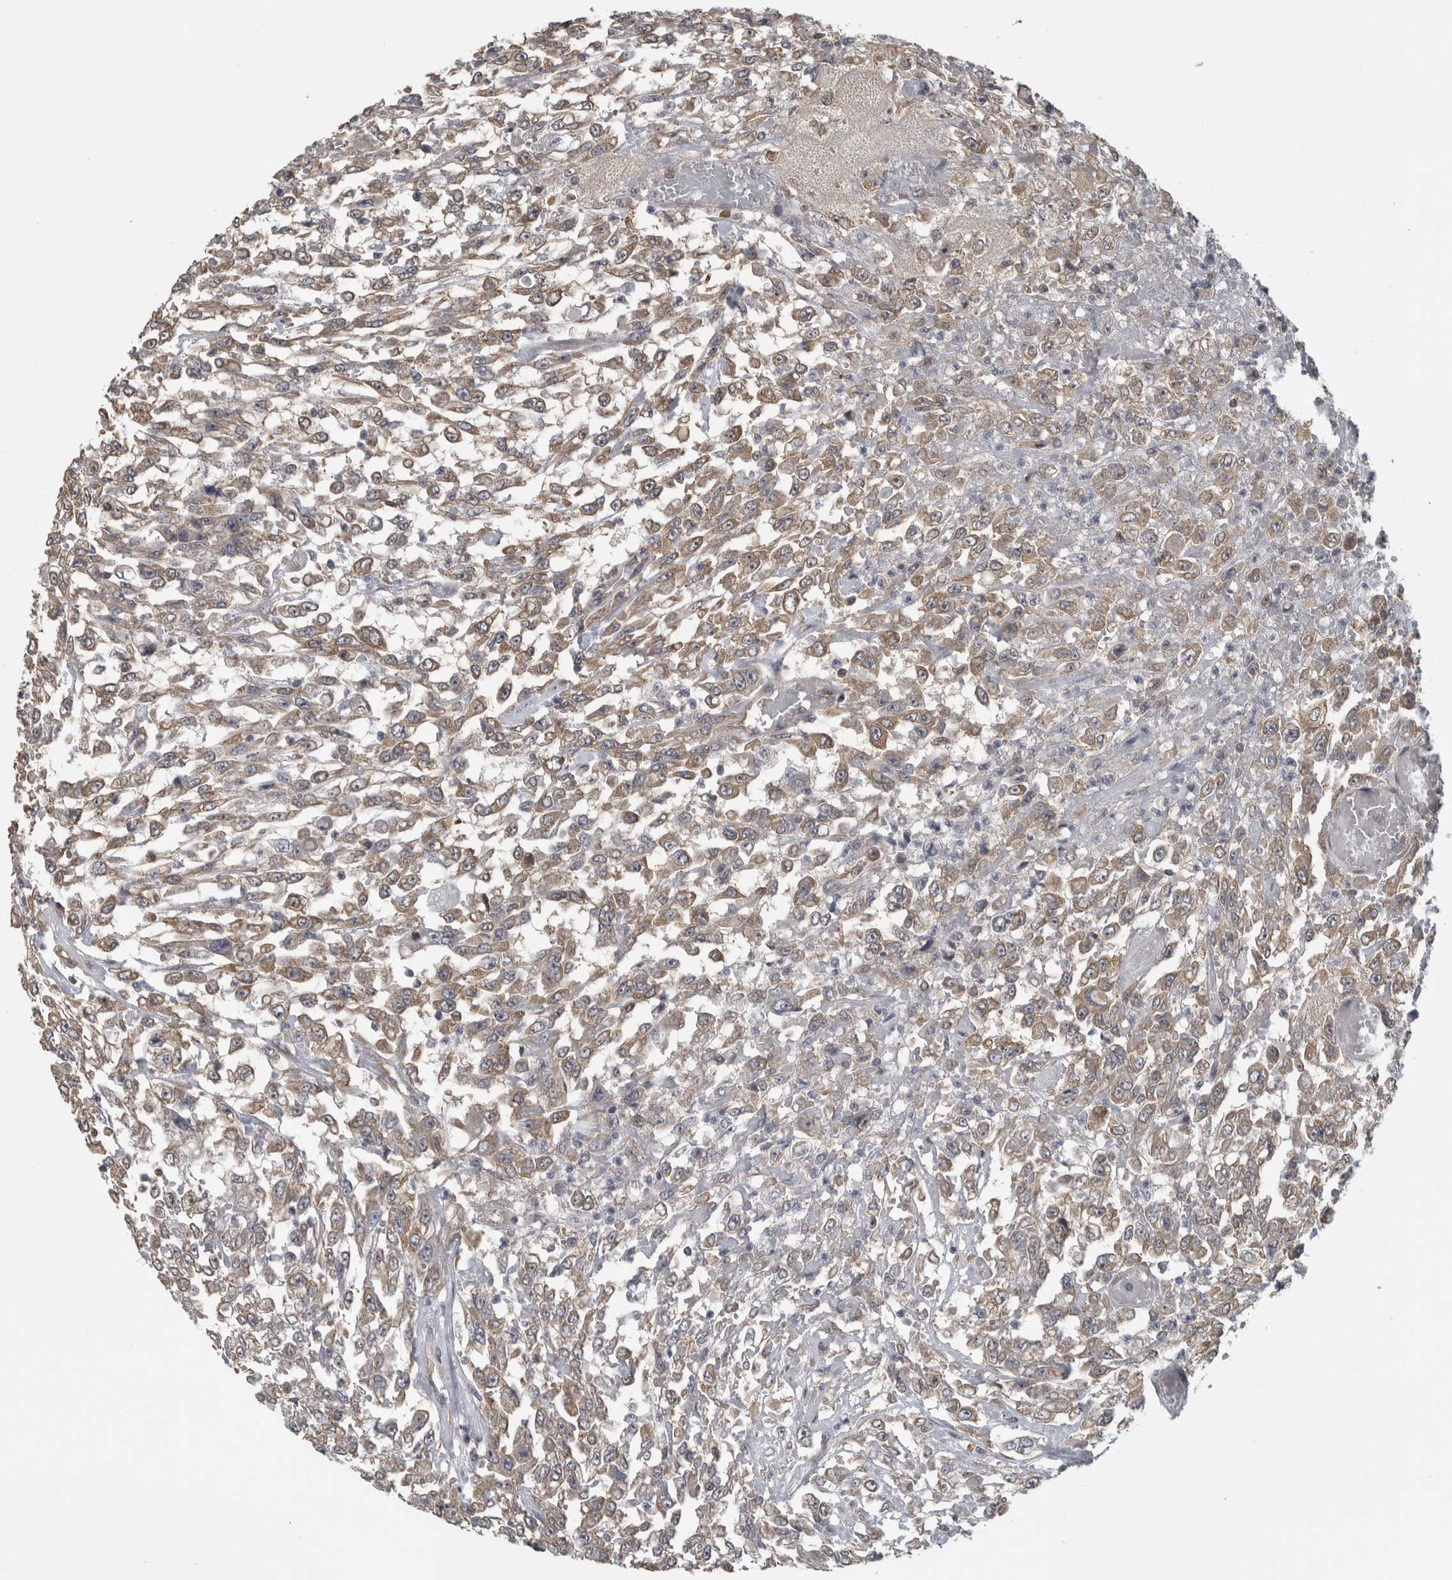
{"staining": {"intensity": "moderate", "quantity": ">75%", "location": "cytoplasmic/membranous"}, "tissue": "urothelial cancer", "cell_type": "Tumor cells", "image_type": "cancer", "snomed": [{"axis": "morphology", "description": "Urothelial carcinoma, High grade"}, {"axis": "topography", "description": "Urinary bladder"}], "caption": "Urothelial cancer stained for a protein (brown) reveals moderate cytoplasmic/membranous positive staining in approximately >75% of tumor cells.", "gene": "ATXN2", "patient": {"sex": "male", "age": 46}}